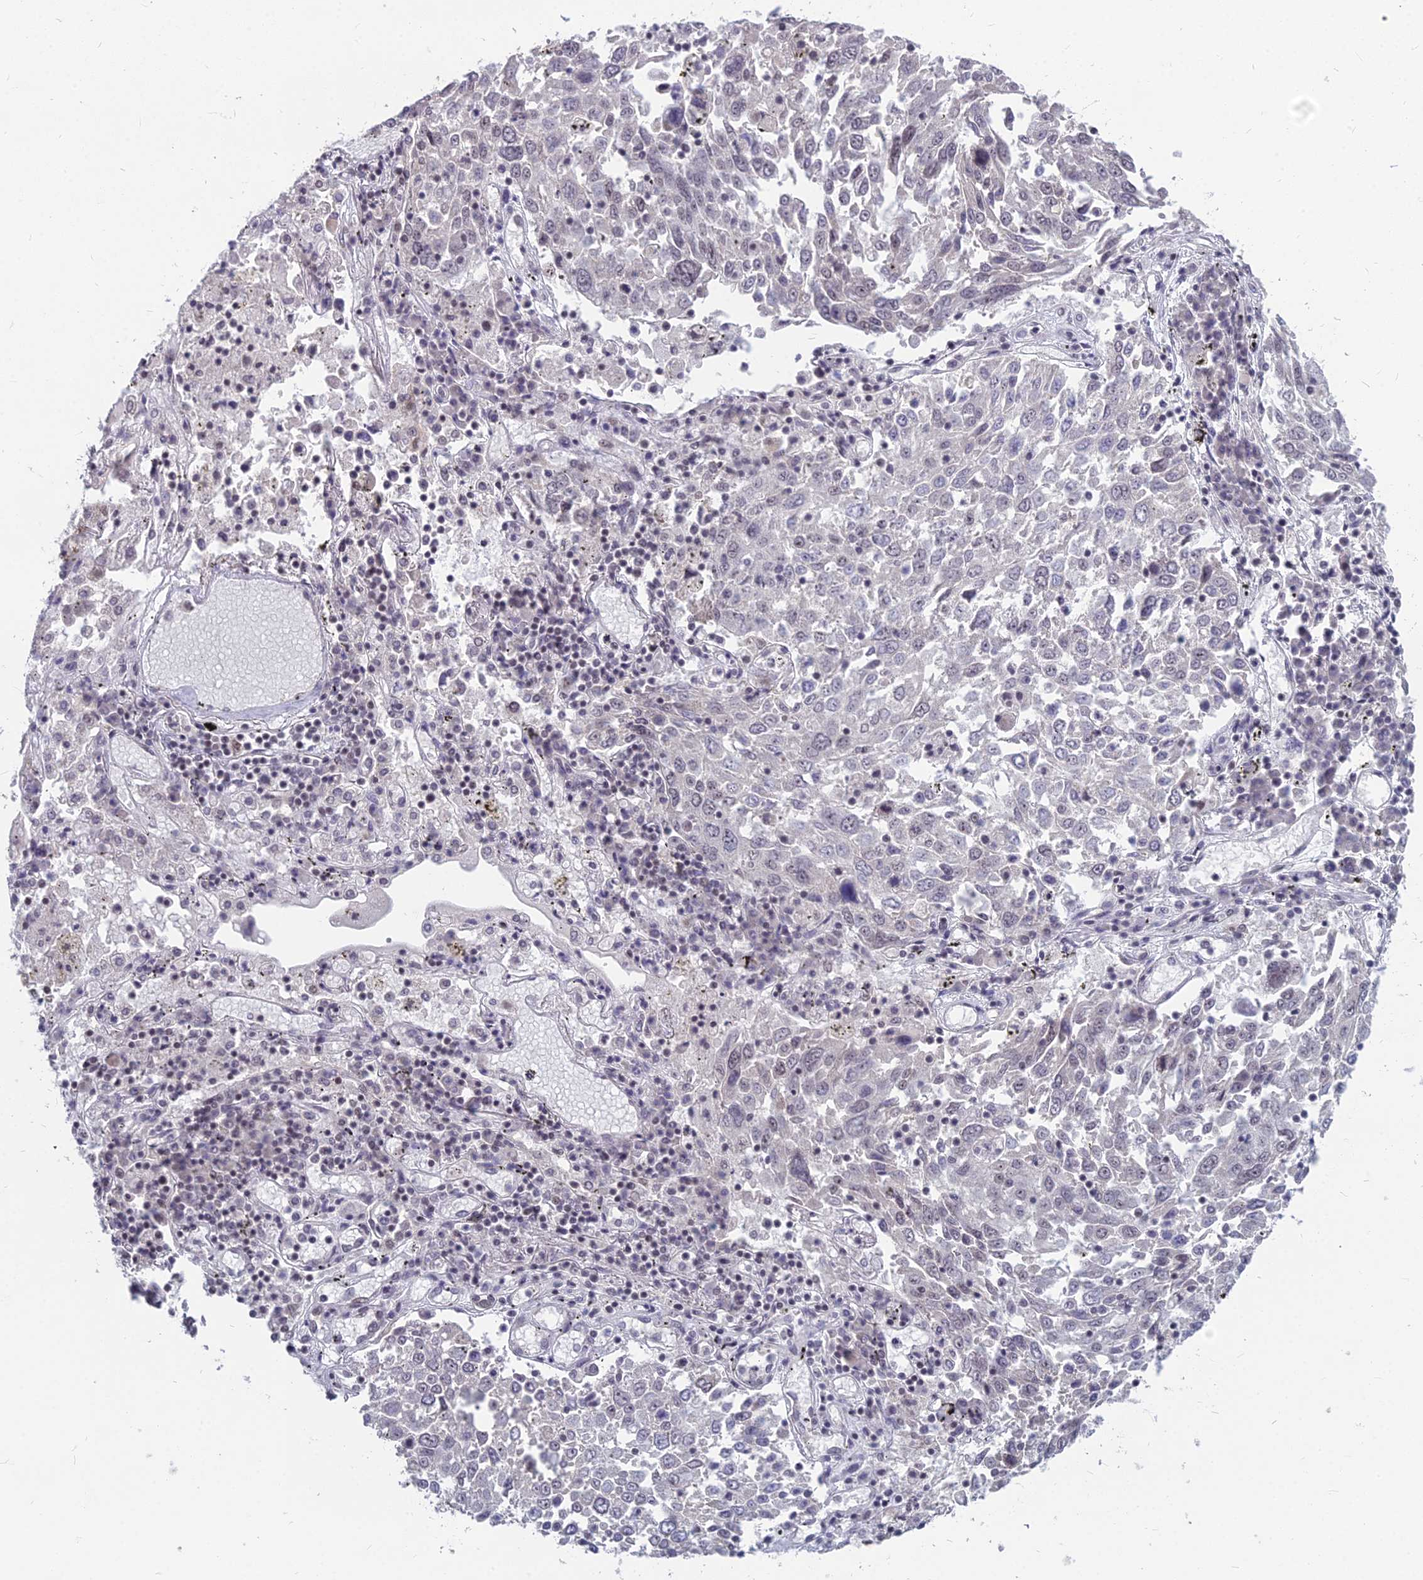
{"staining": {"intensity": "negative", "quantity": "none", "location": "none"}, "tissue": "lung cancer", "cell_type": "Tumor cells", "image_type": "cancer", "snomed": [{"axis": "morphology", "description": "Squamous cell carcinoma, NOS"}, {"axis": "topography", "description": "Lung"}], "caption": "Micrograph shows no protein positivity in tumor cells of lung cancer tissue.", "gene": "KAT7", "patient": {"sex": "male", "age": 65}}